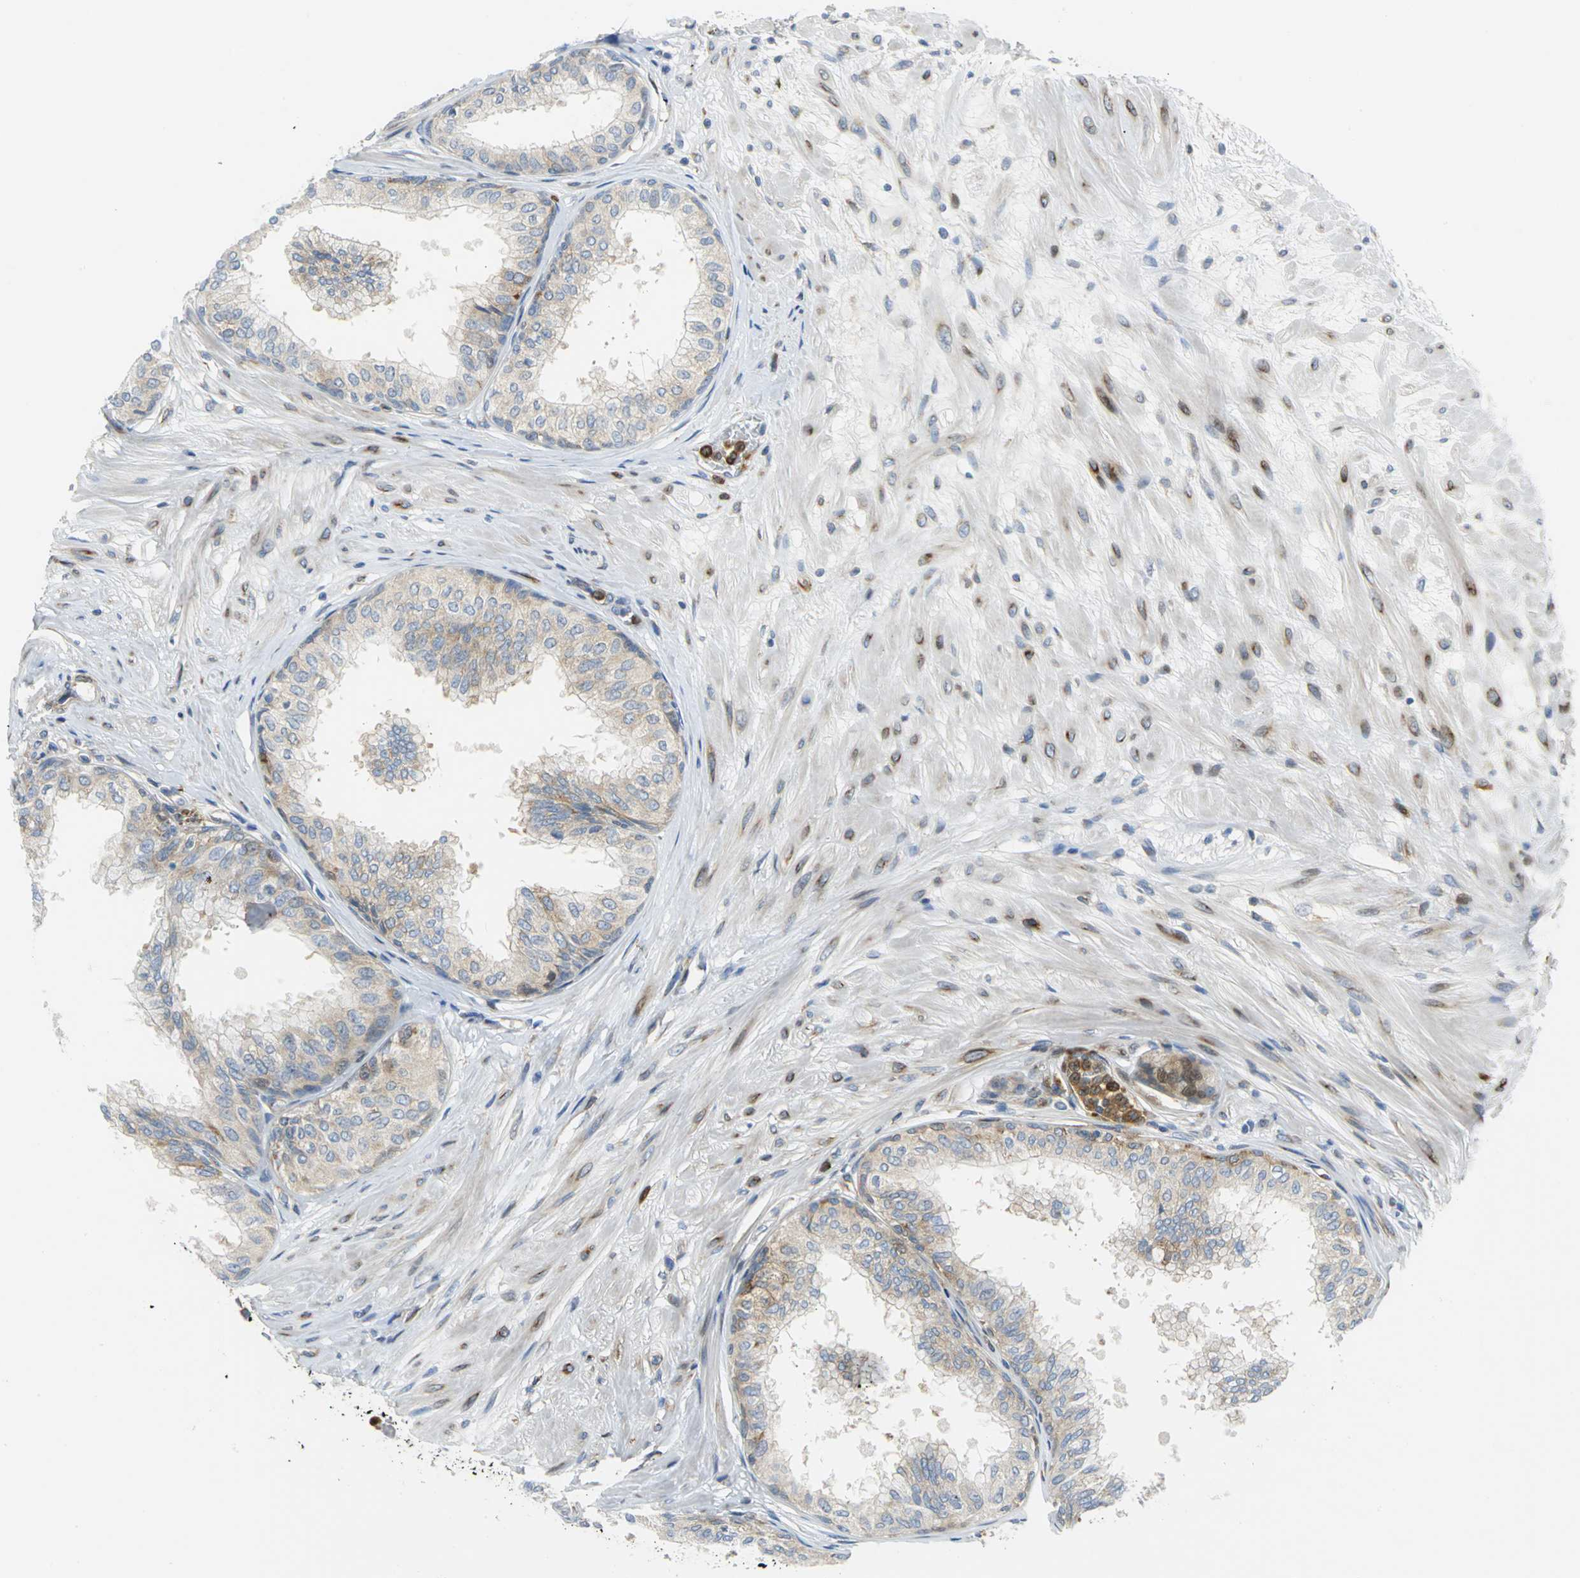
{"staining": {"intensity": "strong", "quantity": "25%-75%", "location": "cytoplasmic/membranous"}, "tissue": "prostate", "cell_type": "Glandular cells", "image_type": "normal", "snomed": [{"axis": "morphology", "description": "Normal tissue, NOS"}, {"axis": "topography", "description": "Prostate"}, {"axis": "topography", "description": "Seminal veicle"}], "caption": "Immunohistochemical staining of normal human prostate demonstrates 25%-75% levels of strong cytoplasmic/membranous protein staining in about 25%-75% of glandular cells. (IHC, brightfield microscopy, high magnification).", "gene": "YBX1", "patient": {"sex": "male", "age": 60}}